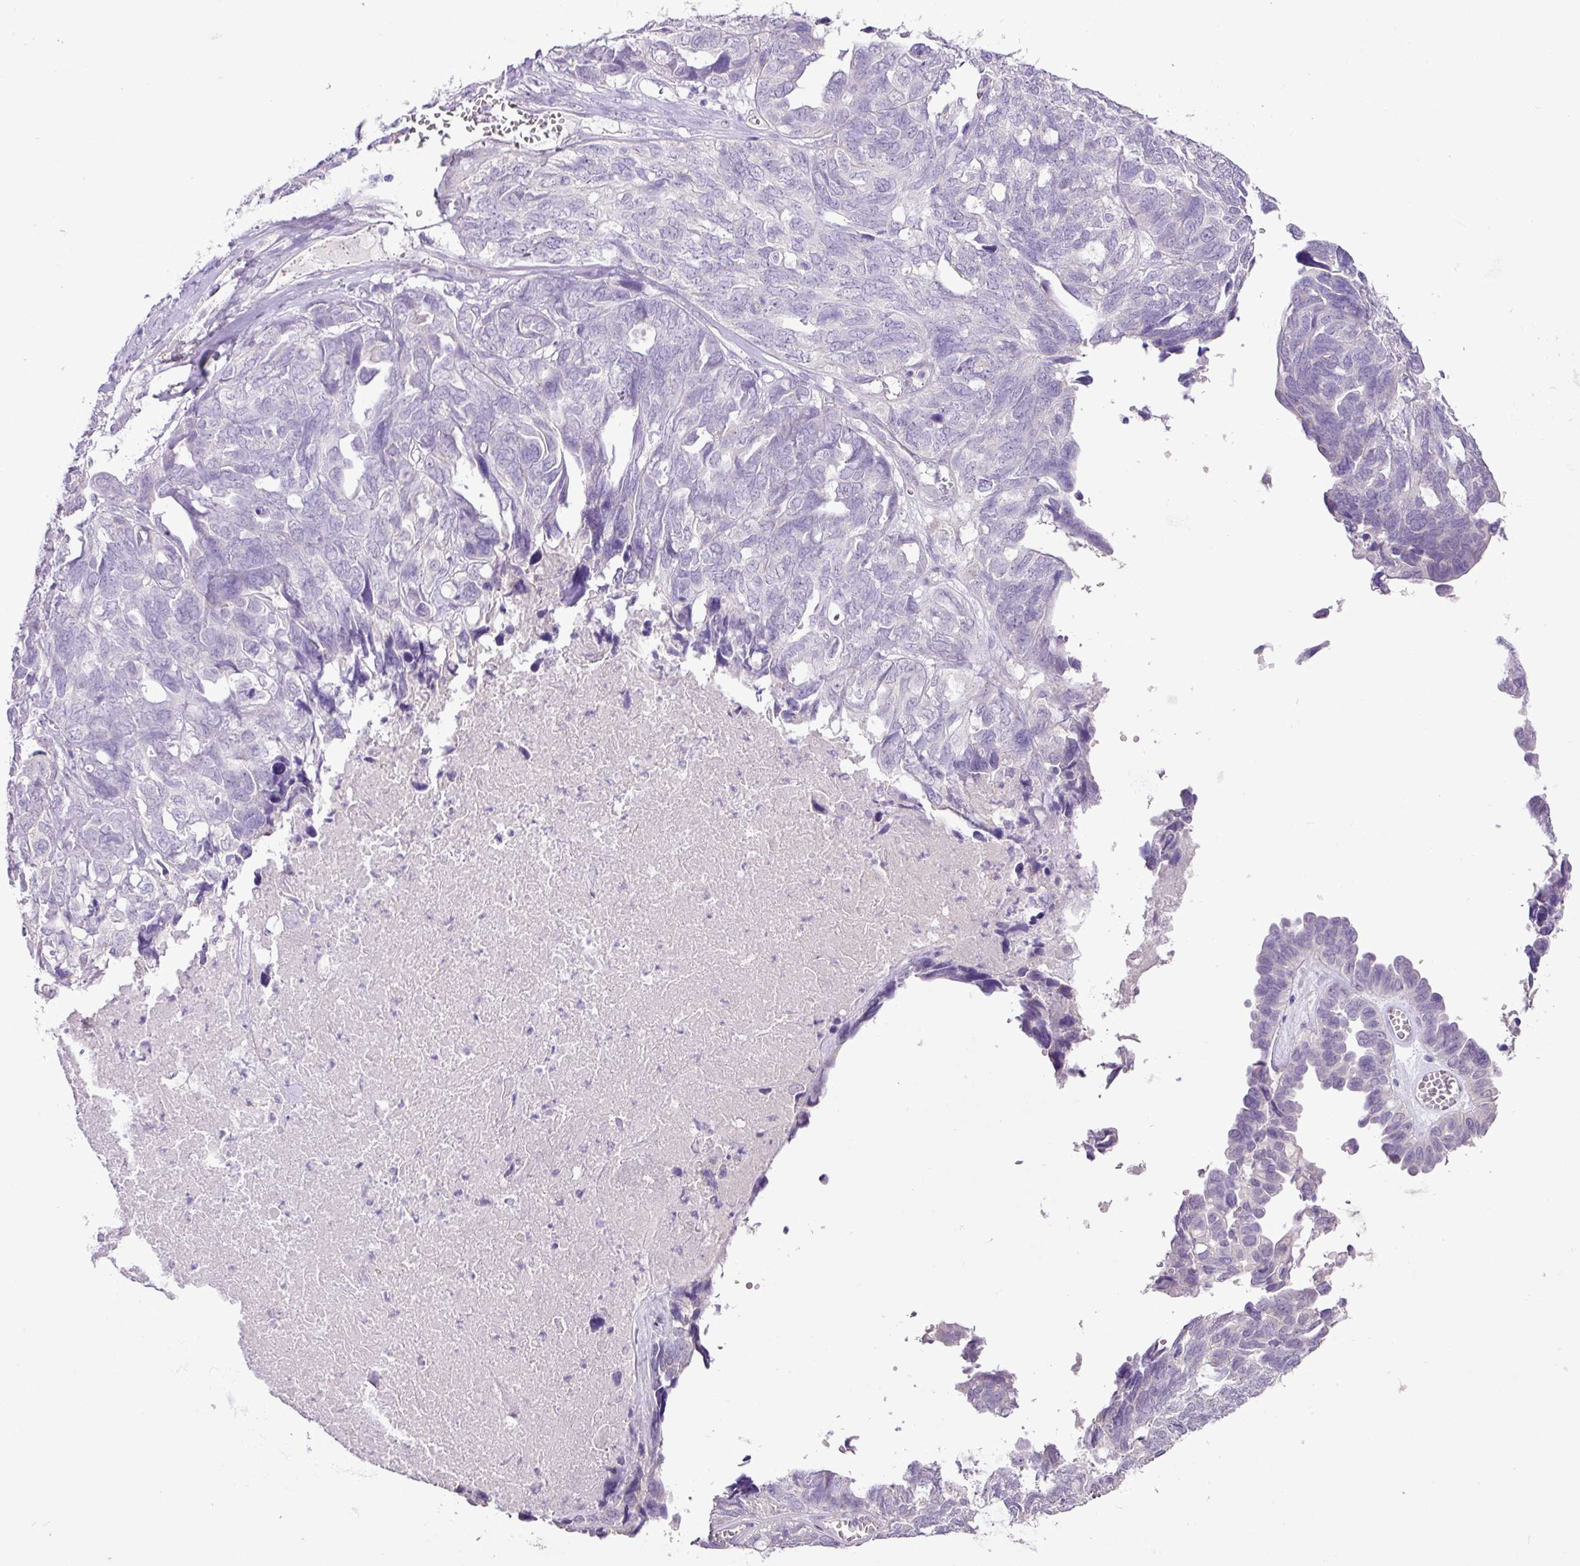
{"staining": {"intensity": "negative", "quantity": "none", "location": "none"}, "tissue": "ovarian cancer", "cell_type": "Tumor cells", "image_type": "cancer", "snomed": [{"axis": "morphology", "description": "Cystadenocarcinoma, serous, NOS"}, {"axis": "topography", "description": "Ovary"}], "caption": "Immunohistochemistry histopathology image of human ovarian cancer (serous cystadenocarcinoma) stained for a protein (brown), which shows no positivity in tumor cells.", "gene": "DIP2A", "patient": {"sex": "female", "age": 79}}